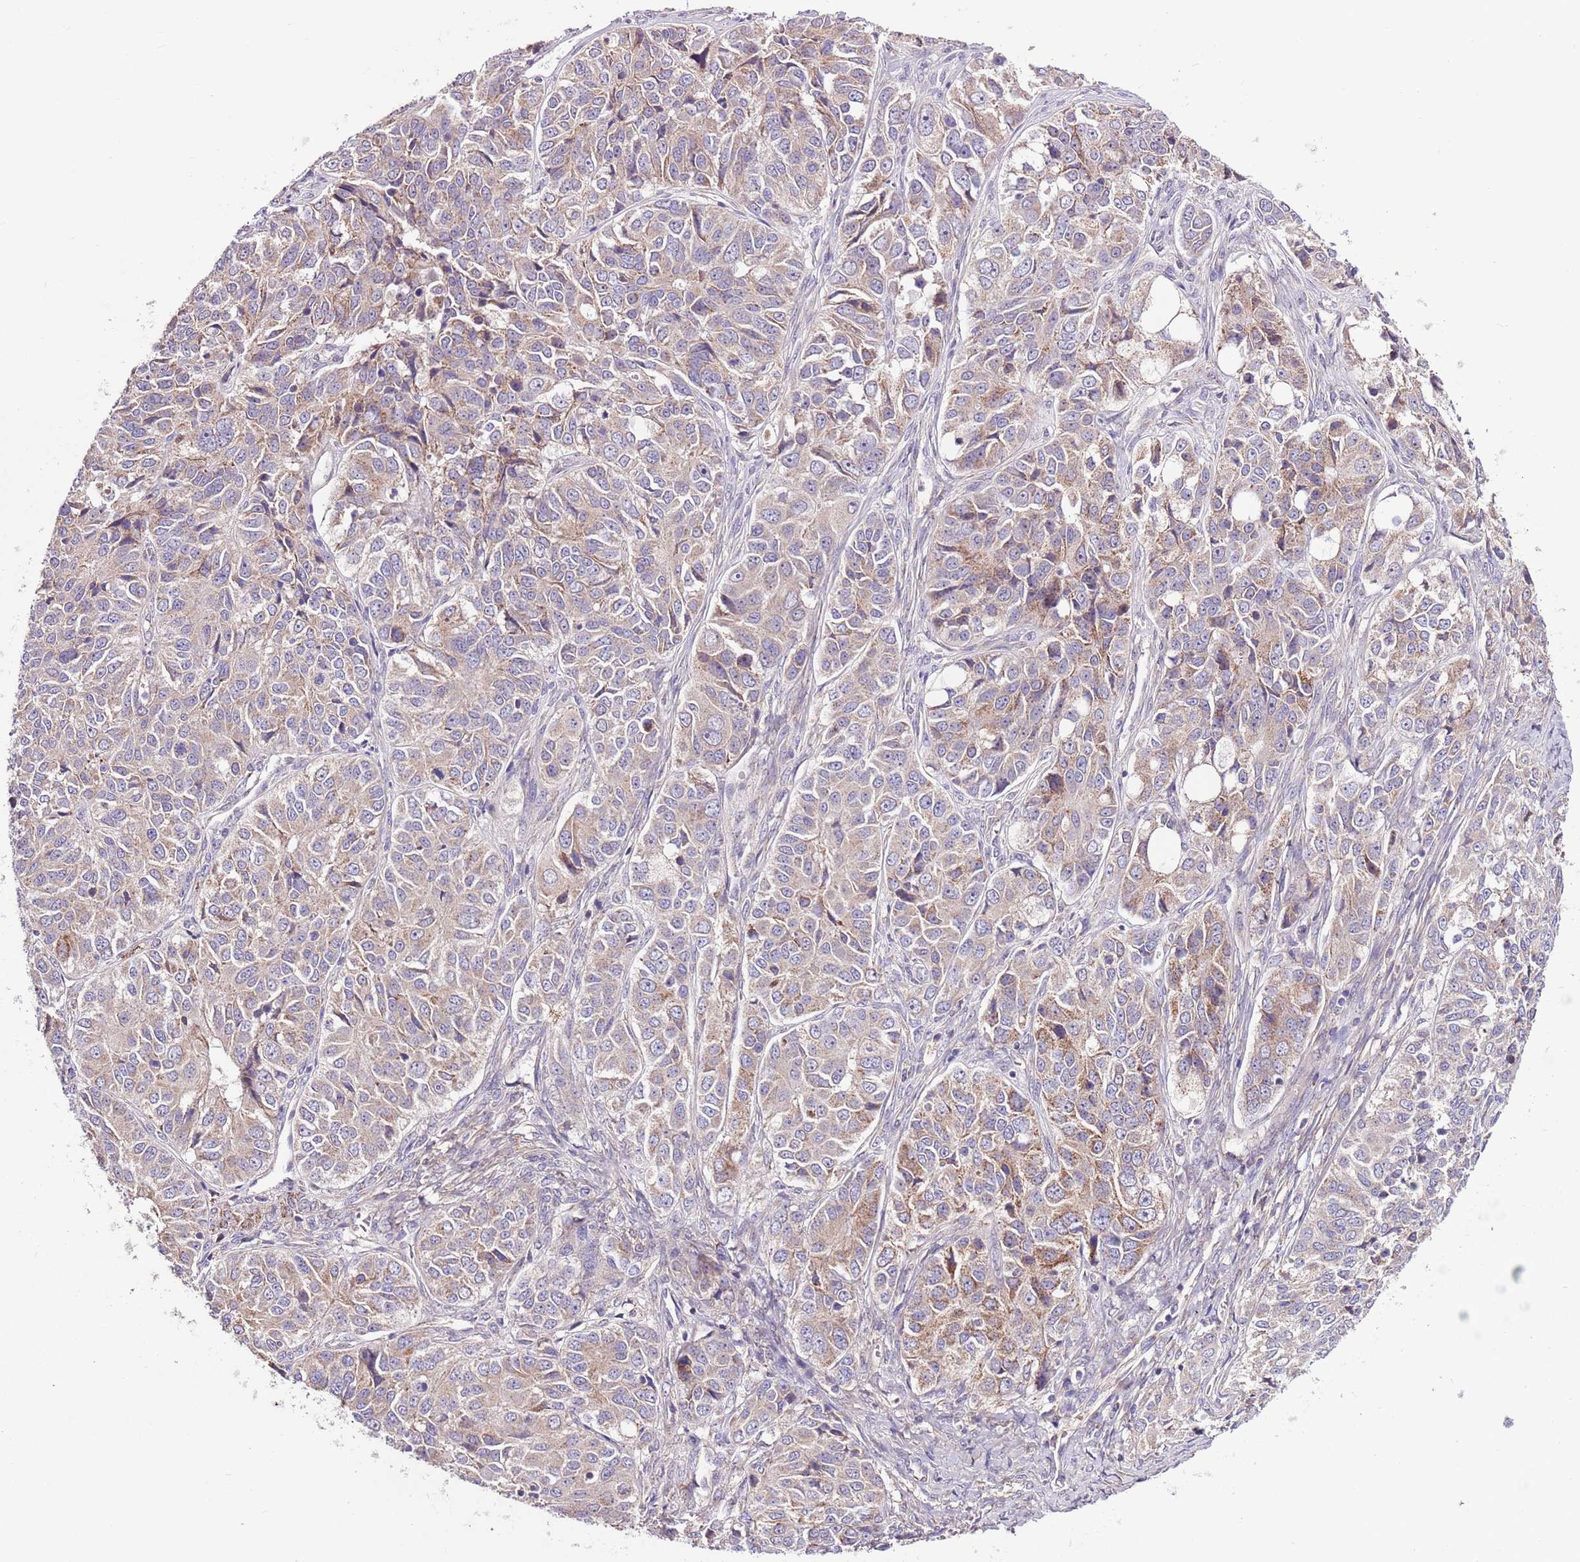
{"staining": {"intensity": "moderate", "quantity": "25%-75%", "location": "cytoplasmic/membranous"}, "tissue": "ovarian cancer", "cell_type": "Tumor cells", "image_type": "cancer", "snomed": [{"axis": "morphology", "description": "Carcinoma, endometroid"}, {"axis": "topography", "description": "Ovary"}], "caption": "Immunohistochemistry histopathology image of neoplastic tissue: human ovarian cancer (endometroid carcinoma) stained using IHC exhibits medium levels of moderate protein expression localized specifically in the cytoplasmic/membranous of tumor cells, appearing as a cytoplasmic/membranous brown color.", "gene": "SMG1", "patient": {"sex": "female", "age": 51}}